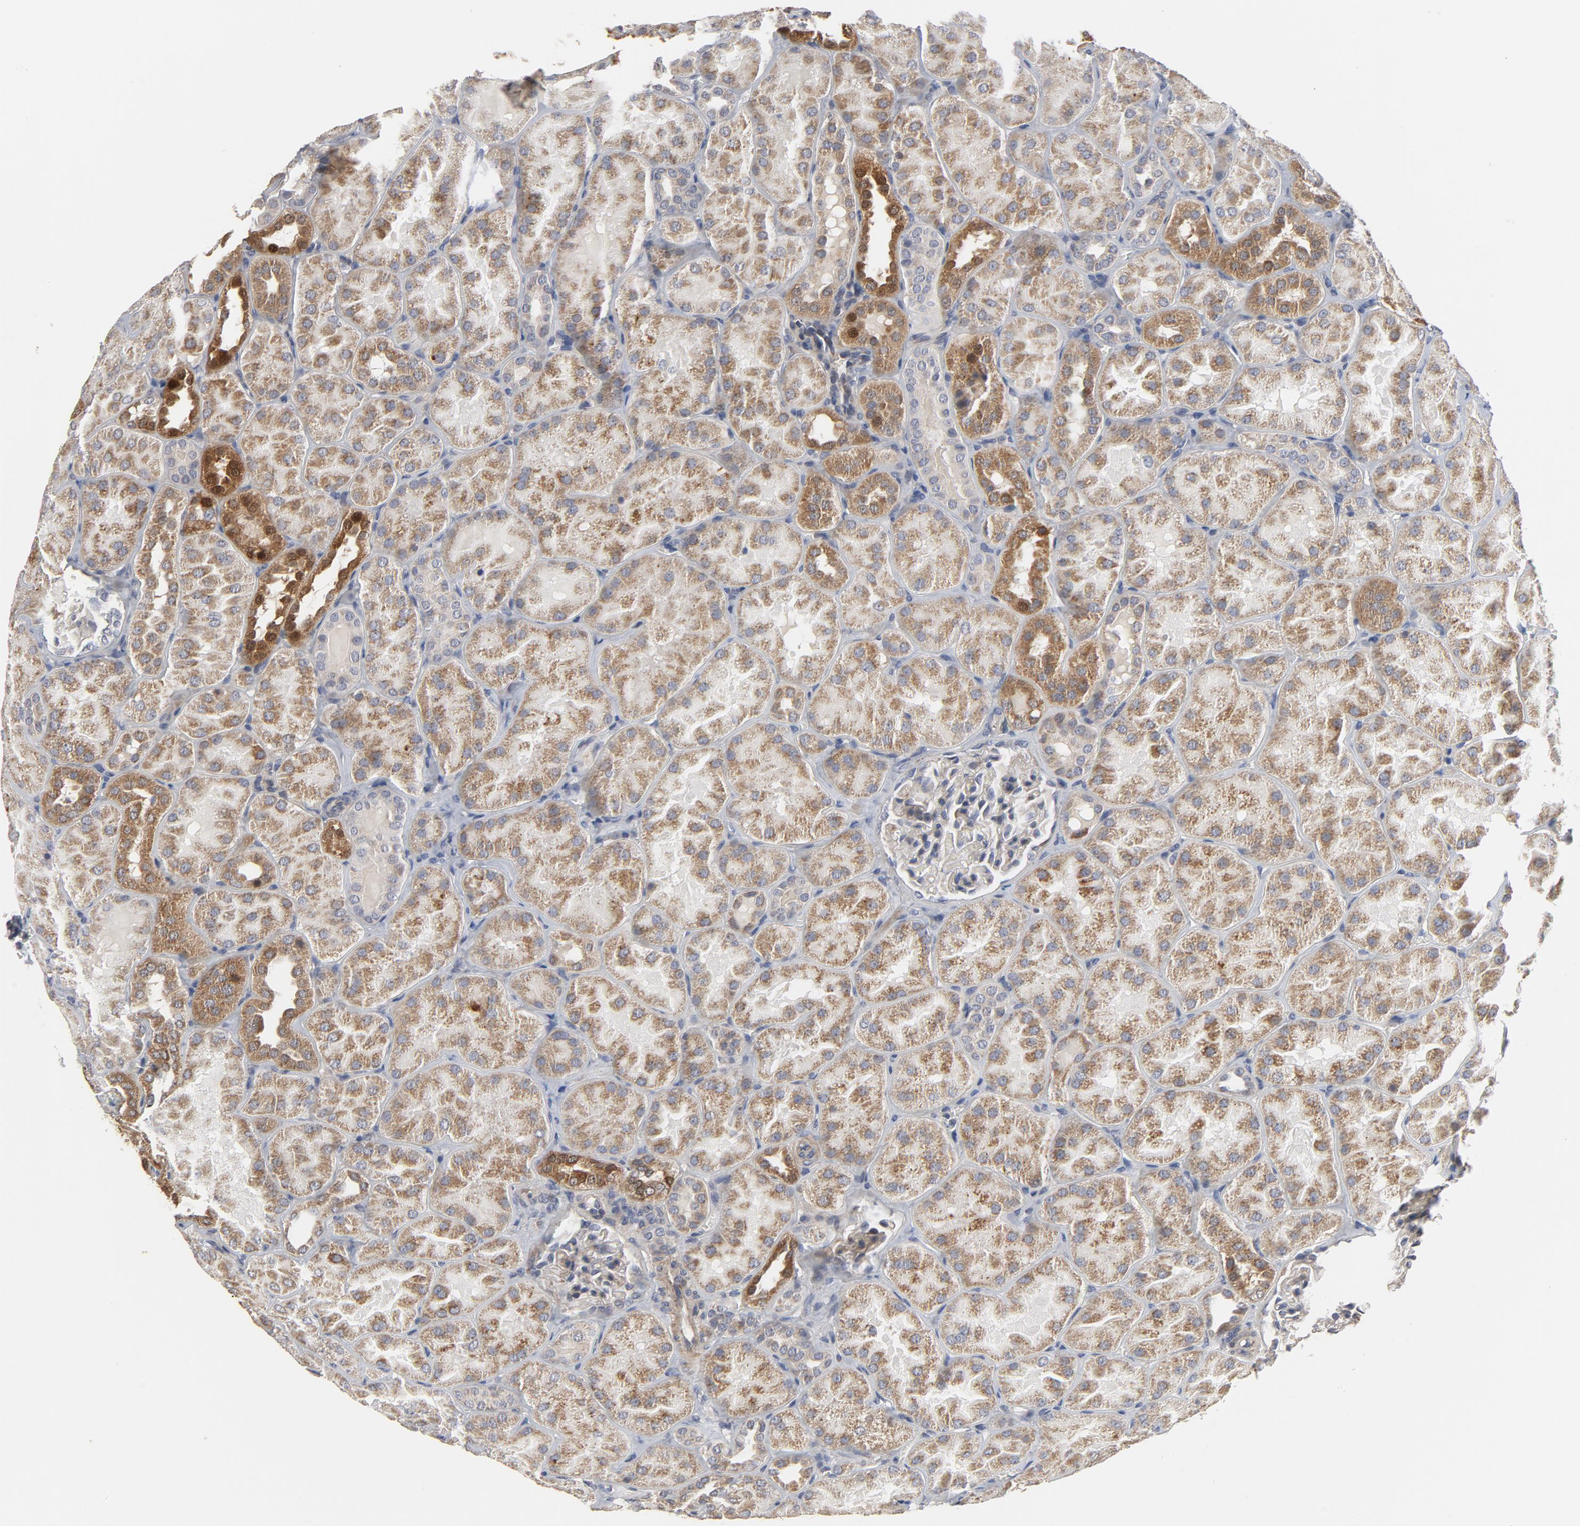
{"staining": {"intensity": "negative", "quantity": "none", "location": "none"}, "tissue": "kidney", "cell_type": "Cells in glomeruli", "image_type": "normal", "snomed": [{"axis": "morphology", "description": "Normal tissue, NOS"}, {"axis": "topography", "description": "Kidney"}], "caption": "A high-resolution histopathology image shows immunohistochemistry (IHC) staining of unremarkable kidney, which reveals no significant expression in cells in glomeruli.", "gene": "PPP1R1B", "patient": {"sex": "male", "age": 28}}